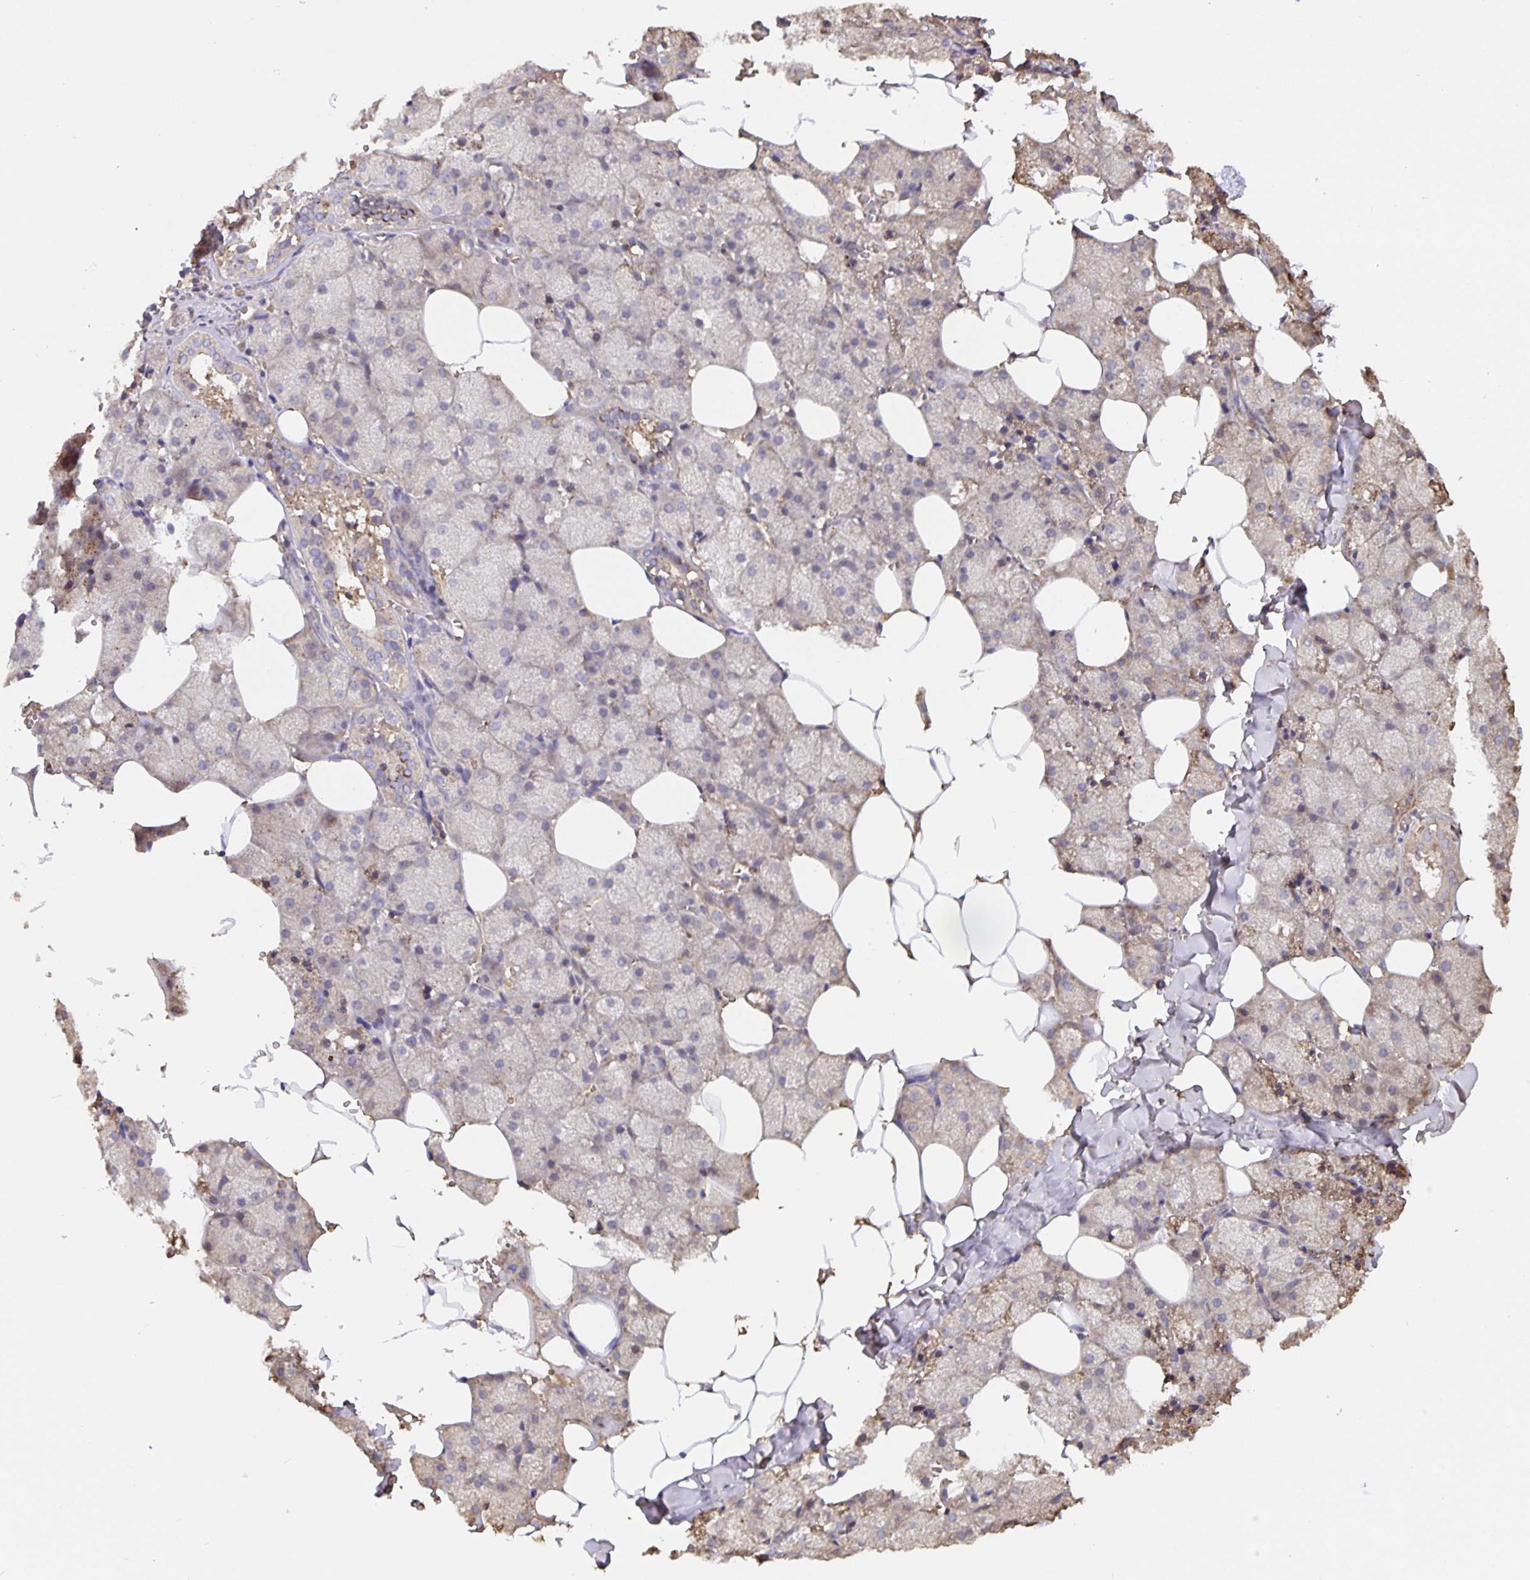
{"staining": {"intensity": "moderate", "quantity": "25%-75%", "location": "cytoplasmic/membranous"}, "tissue": "salivary gland", "cell_type": "Glandular cells", "image_type": "normal", "snomed": [{"axis": "morphology", "description": "Normal tissue, NOS"}, {"axis": "topography", "description": "Salivary gland"}, {"axis": "topography", "description": "Peripheral nerve tissue"}], "caption": "Immunohistochemical staining of normal human salivary gland shows moderate cytoplasmic/membranous protein expression in about 25%-75% of glandular cells.", "gene": "TMEM71", "patient": {"sex": "male", "age": 38}}